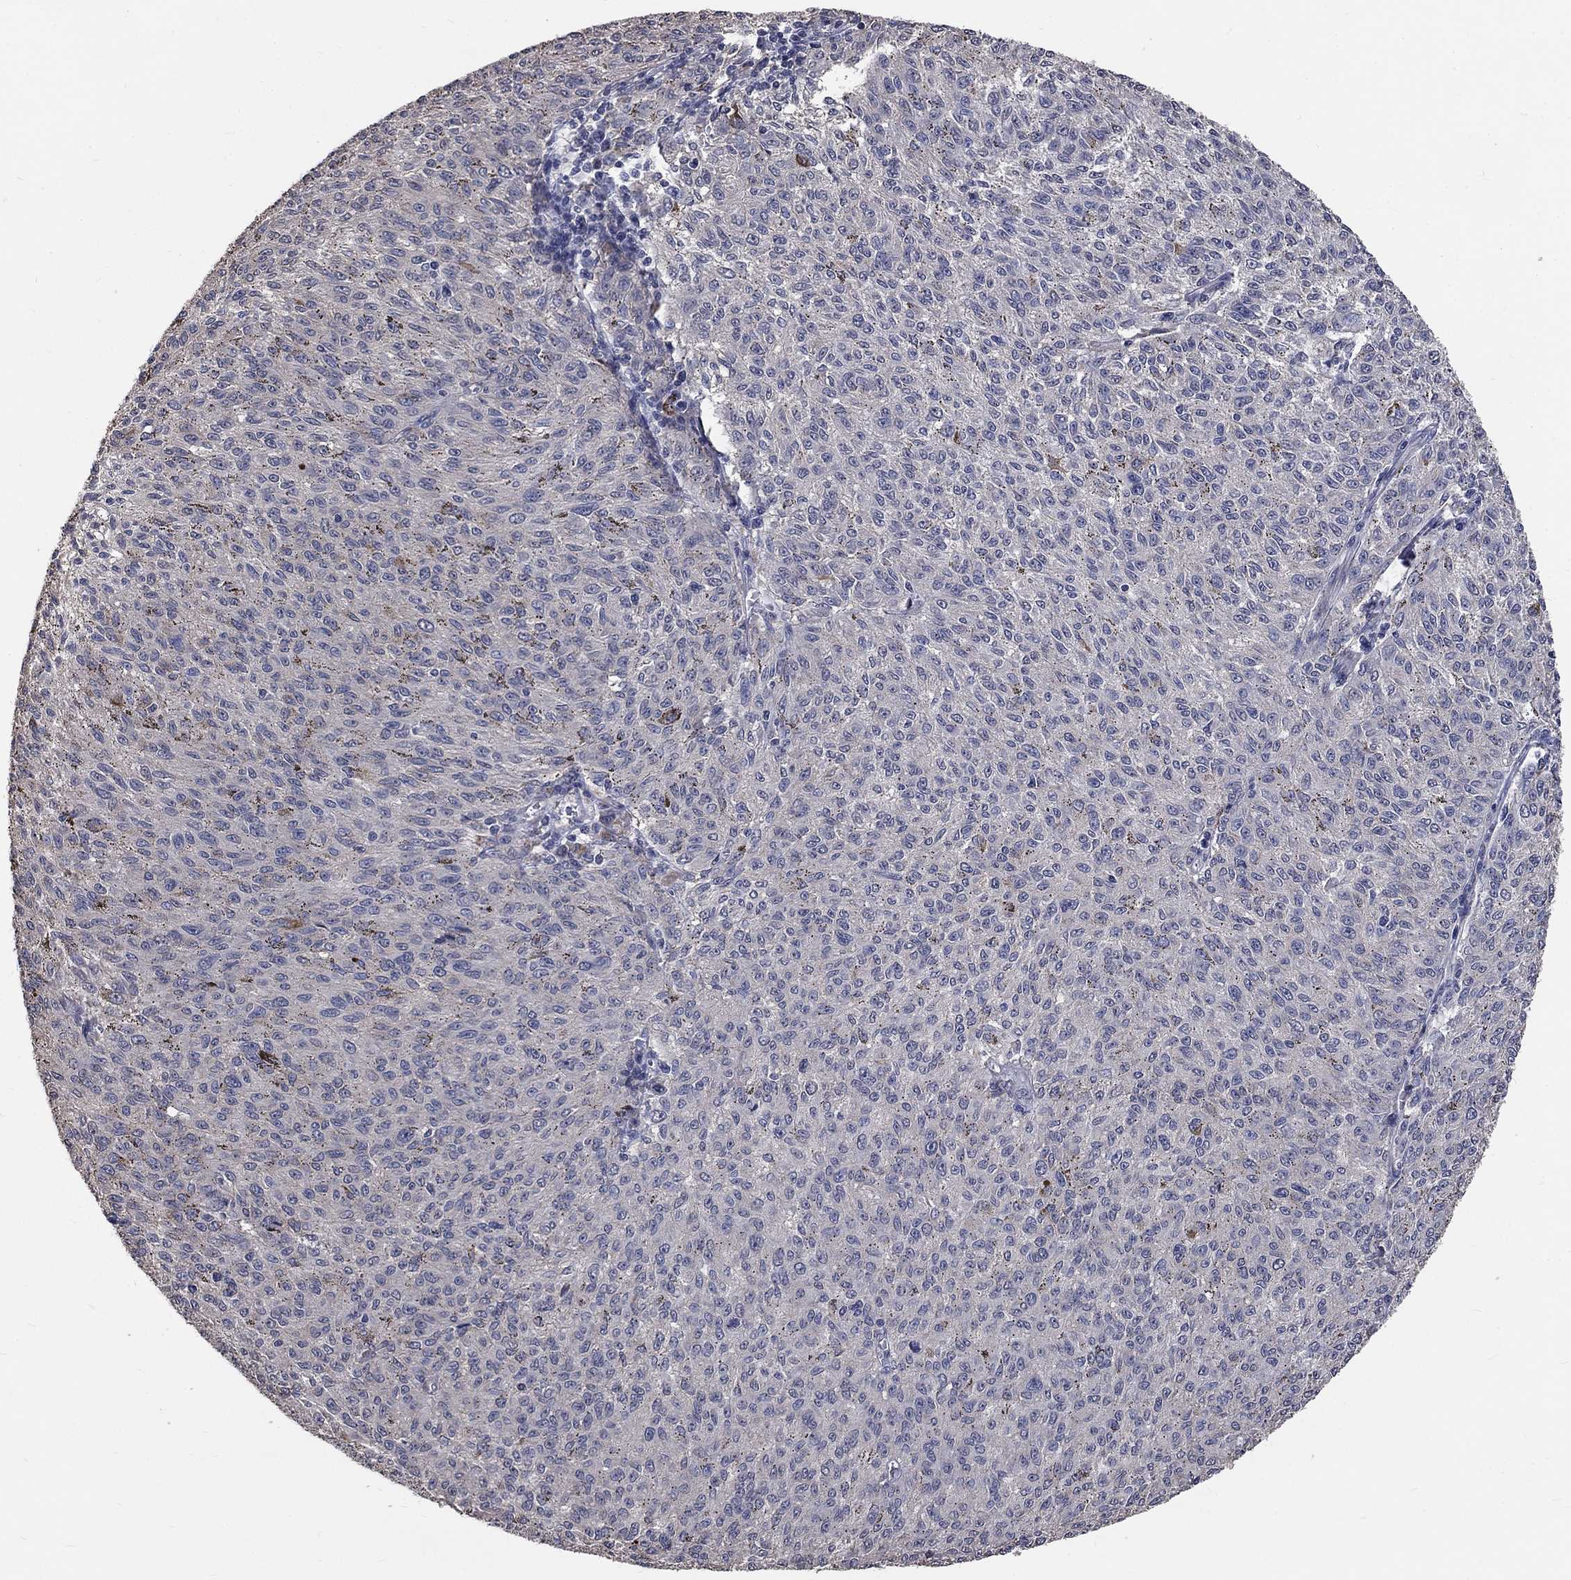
{"staining": {"intensity": "negative", "quantity": "none", "location": "none"}, "tissue": "melanoma", "cell_type": "Tumor cells", "image_type": "cancer", "snomed": [{"axis": "morphology", "description": "Malignant melanoma, NOS"}, {"axis": "topography", "description": "Skin"}], "caption": "This is an immunohistochemistry image of melanoma. There is no positivity in tumor cells.", "gene": "CHST5", "patient": {"sex": "female", "age": 72}}